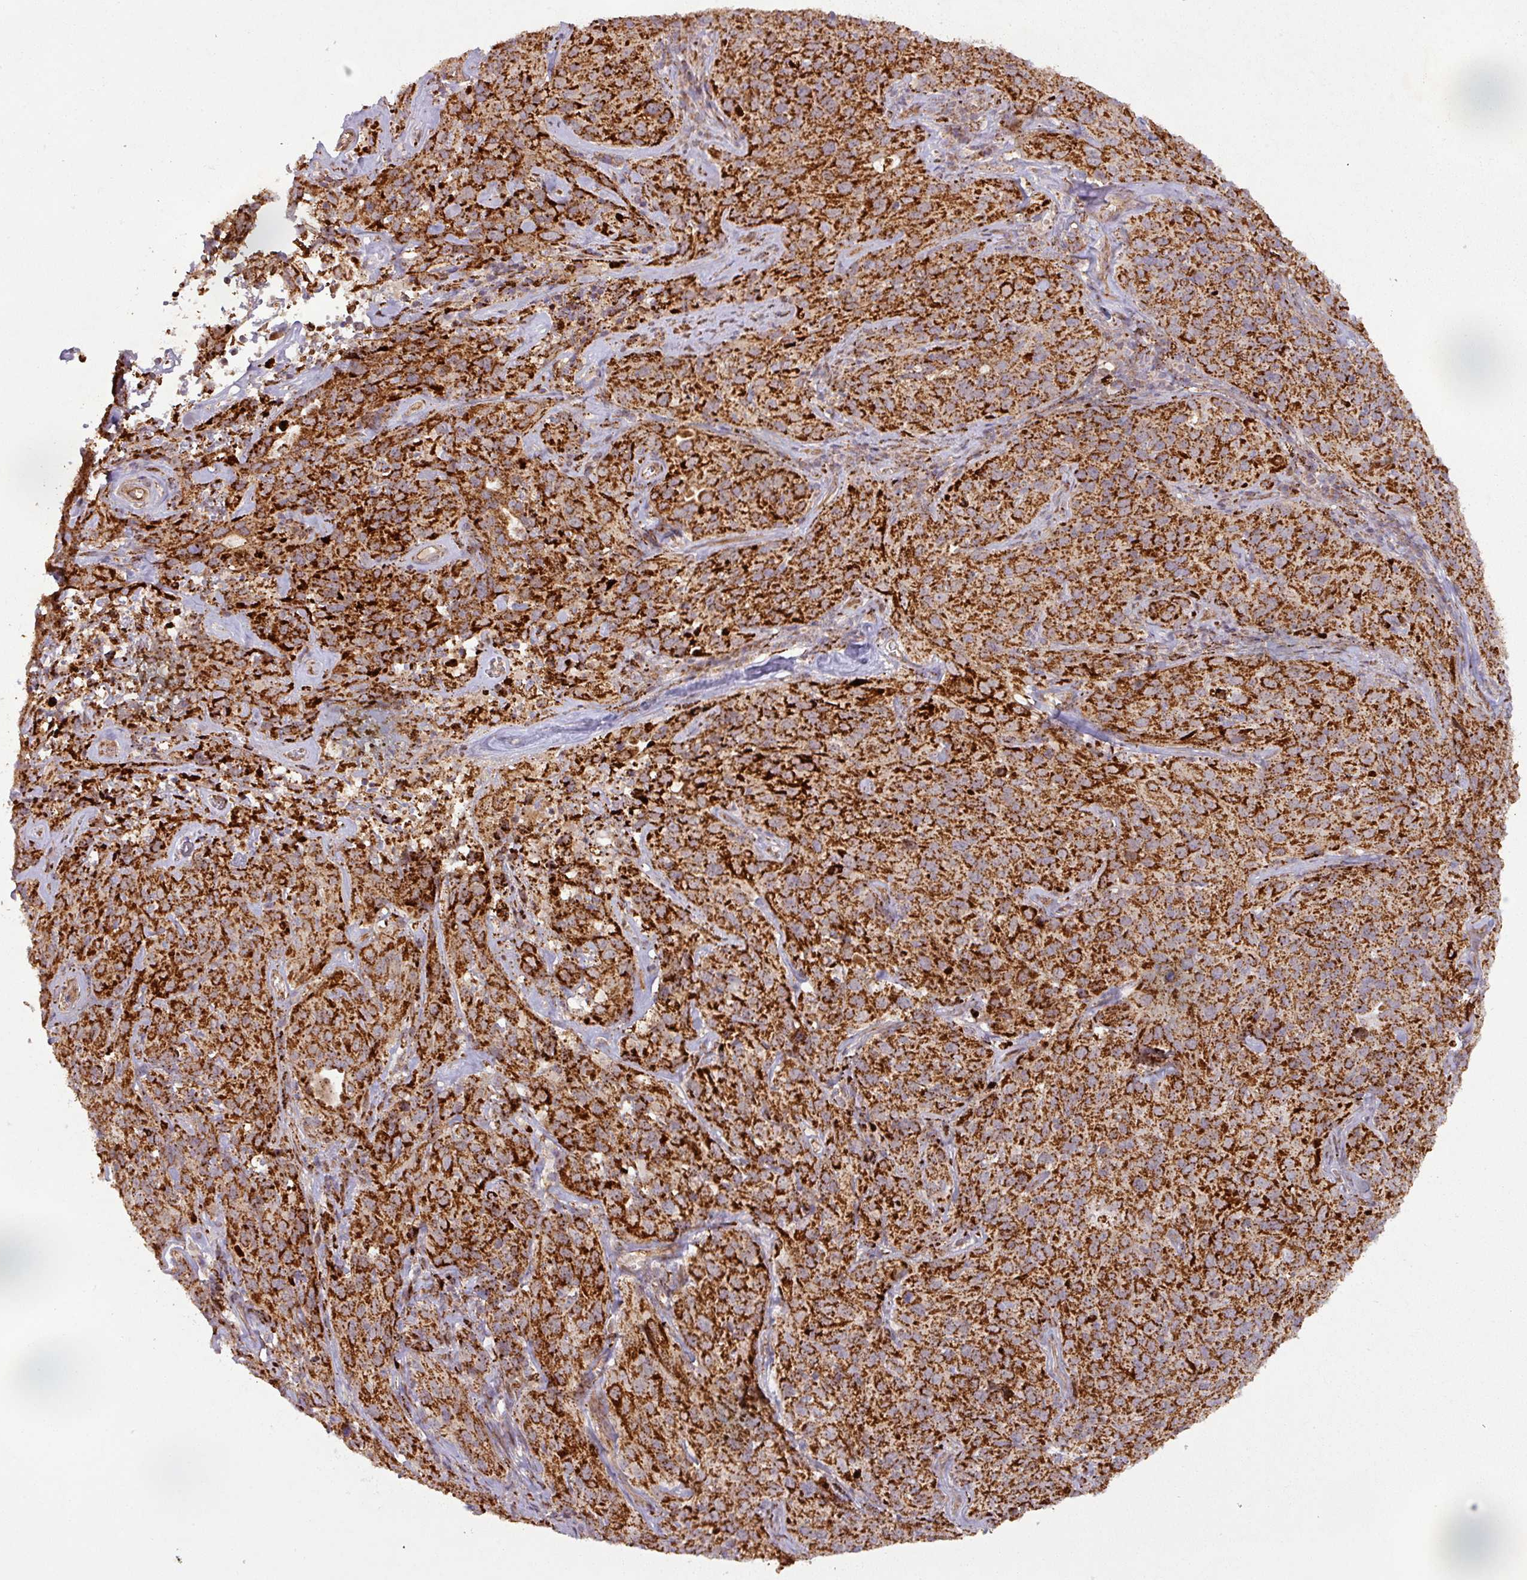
{"staining": {"intensity": "strong", "quantity": ">75%", "location": "cytoplasmic/membranous"}, "tissue": "cervical cancer", "cell_type": "Tumor cells", "image_type": "cancer", "snomed": [{"axis": "morphology", "description": "Squamous cell carcinoma, NOS"}, {"axis": "topography", "description": "Cervix"}], "caption": "About >75% of tumor cells in human cervical cancer exhibit strong cytoplasmic/membranous protein expression as visualized by brown immunohistochemical staining.", "gene": "GPD2", "patient": {"sex": "female", "age": 51}}